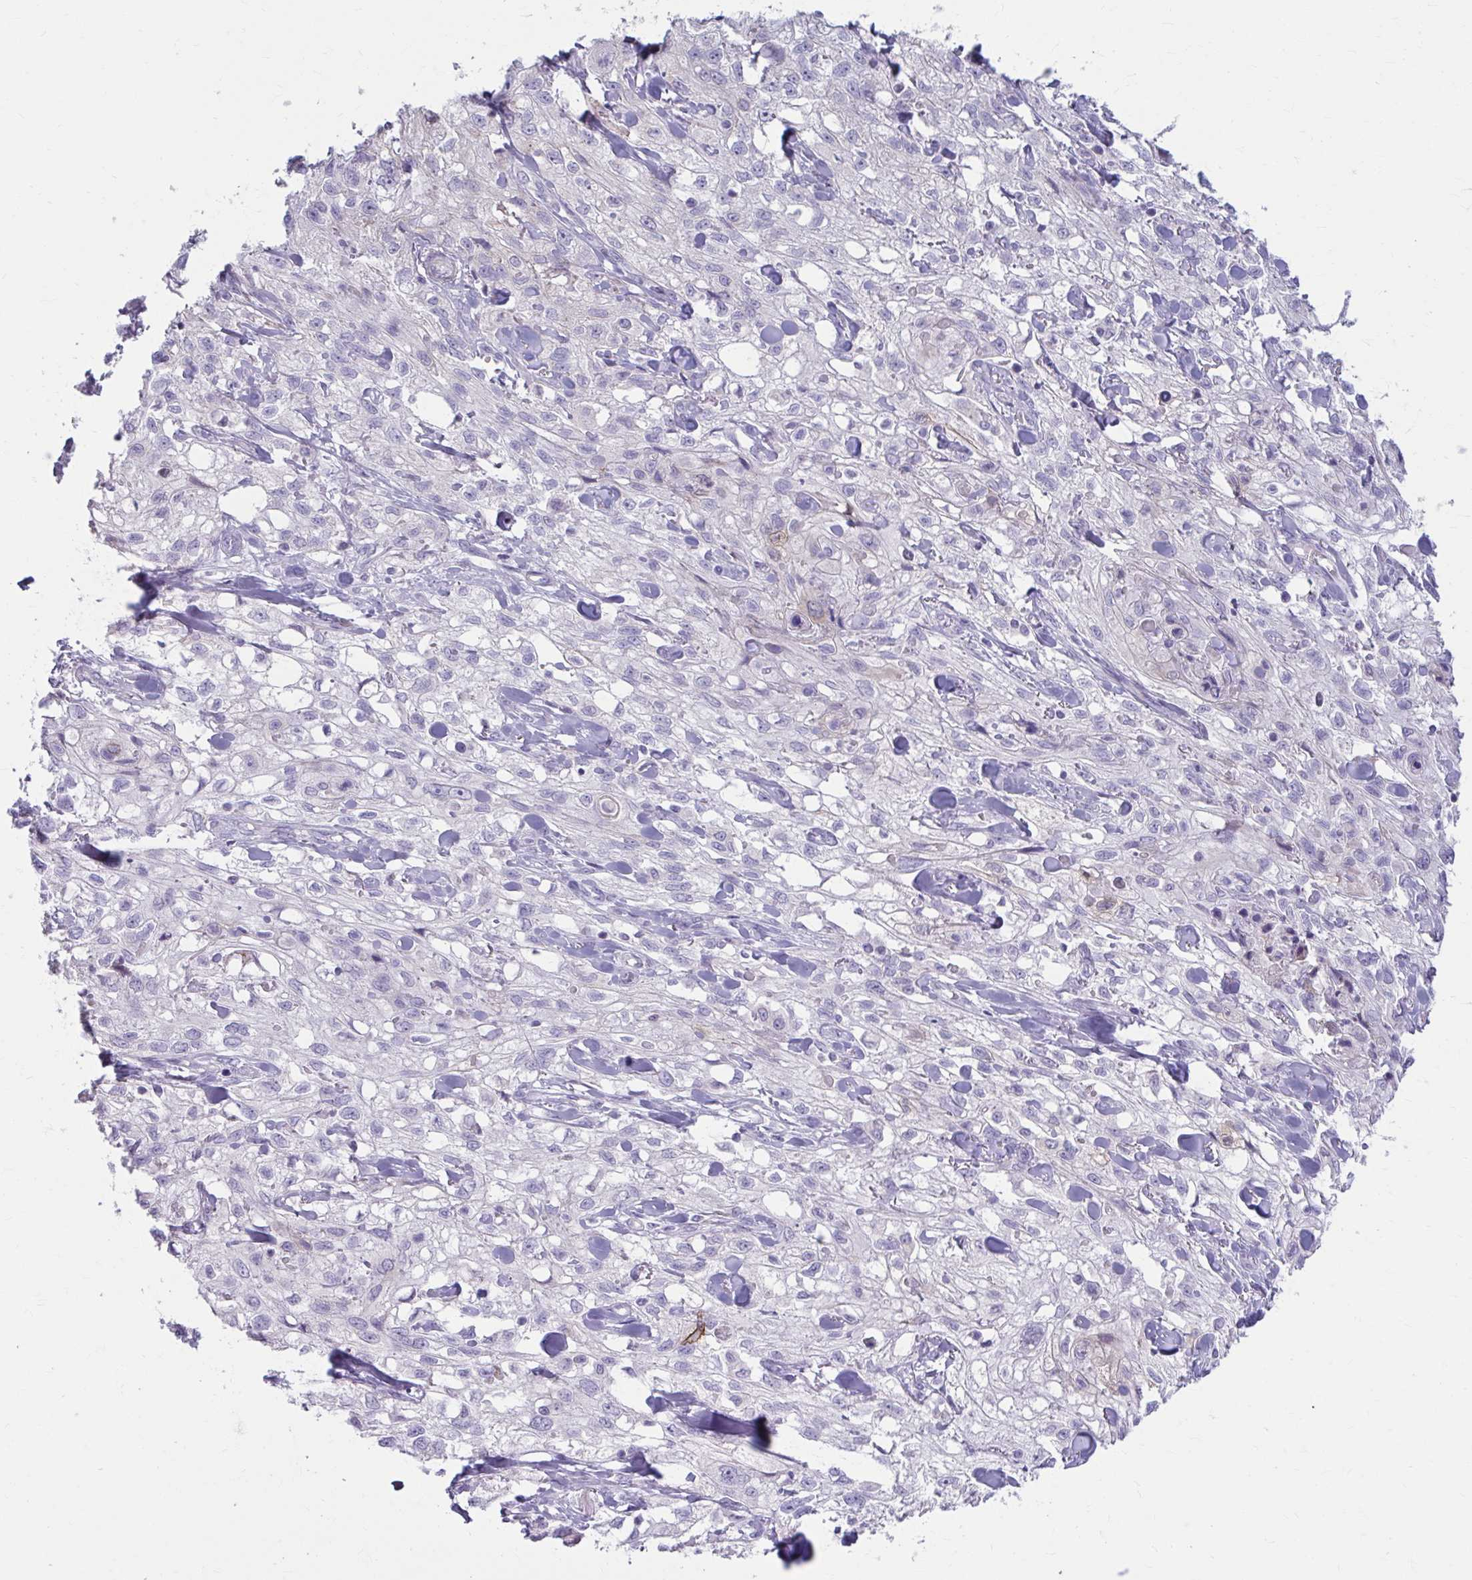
{"staining": {"intensity": "negative", "quantity": "none", "location": "none"}, "tissue": "skin cancer", "cell_type": "Tumor cells", "image_type": "cancer", "snomed": [{"axis": "morphology", "description": "Squamous cell carcinoma, NOS"}, {"axis": "topography", "description": "Skin"}, {"axis": "topography", "description": "Vulva"}], "caption": "DAB immunohistochemical staining of human skin squamous cell carcinoma demonstrates no significant positivity in tumor cells.", "gene": "MSMO1", "patient": {"sex": "female", "age": 86}}